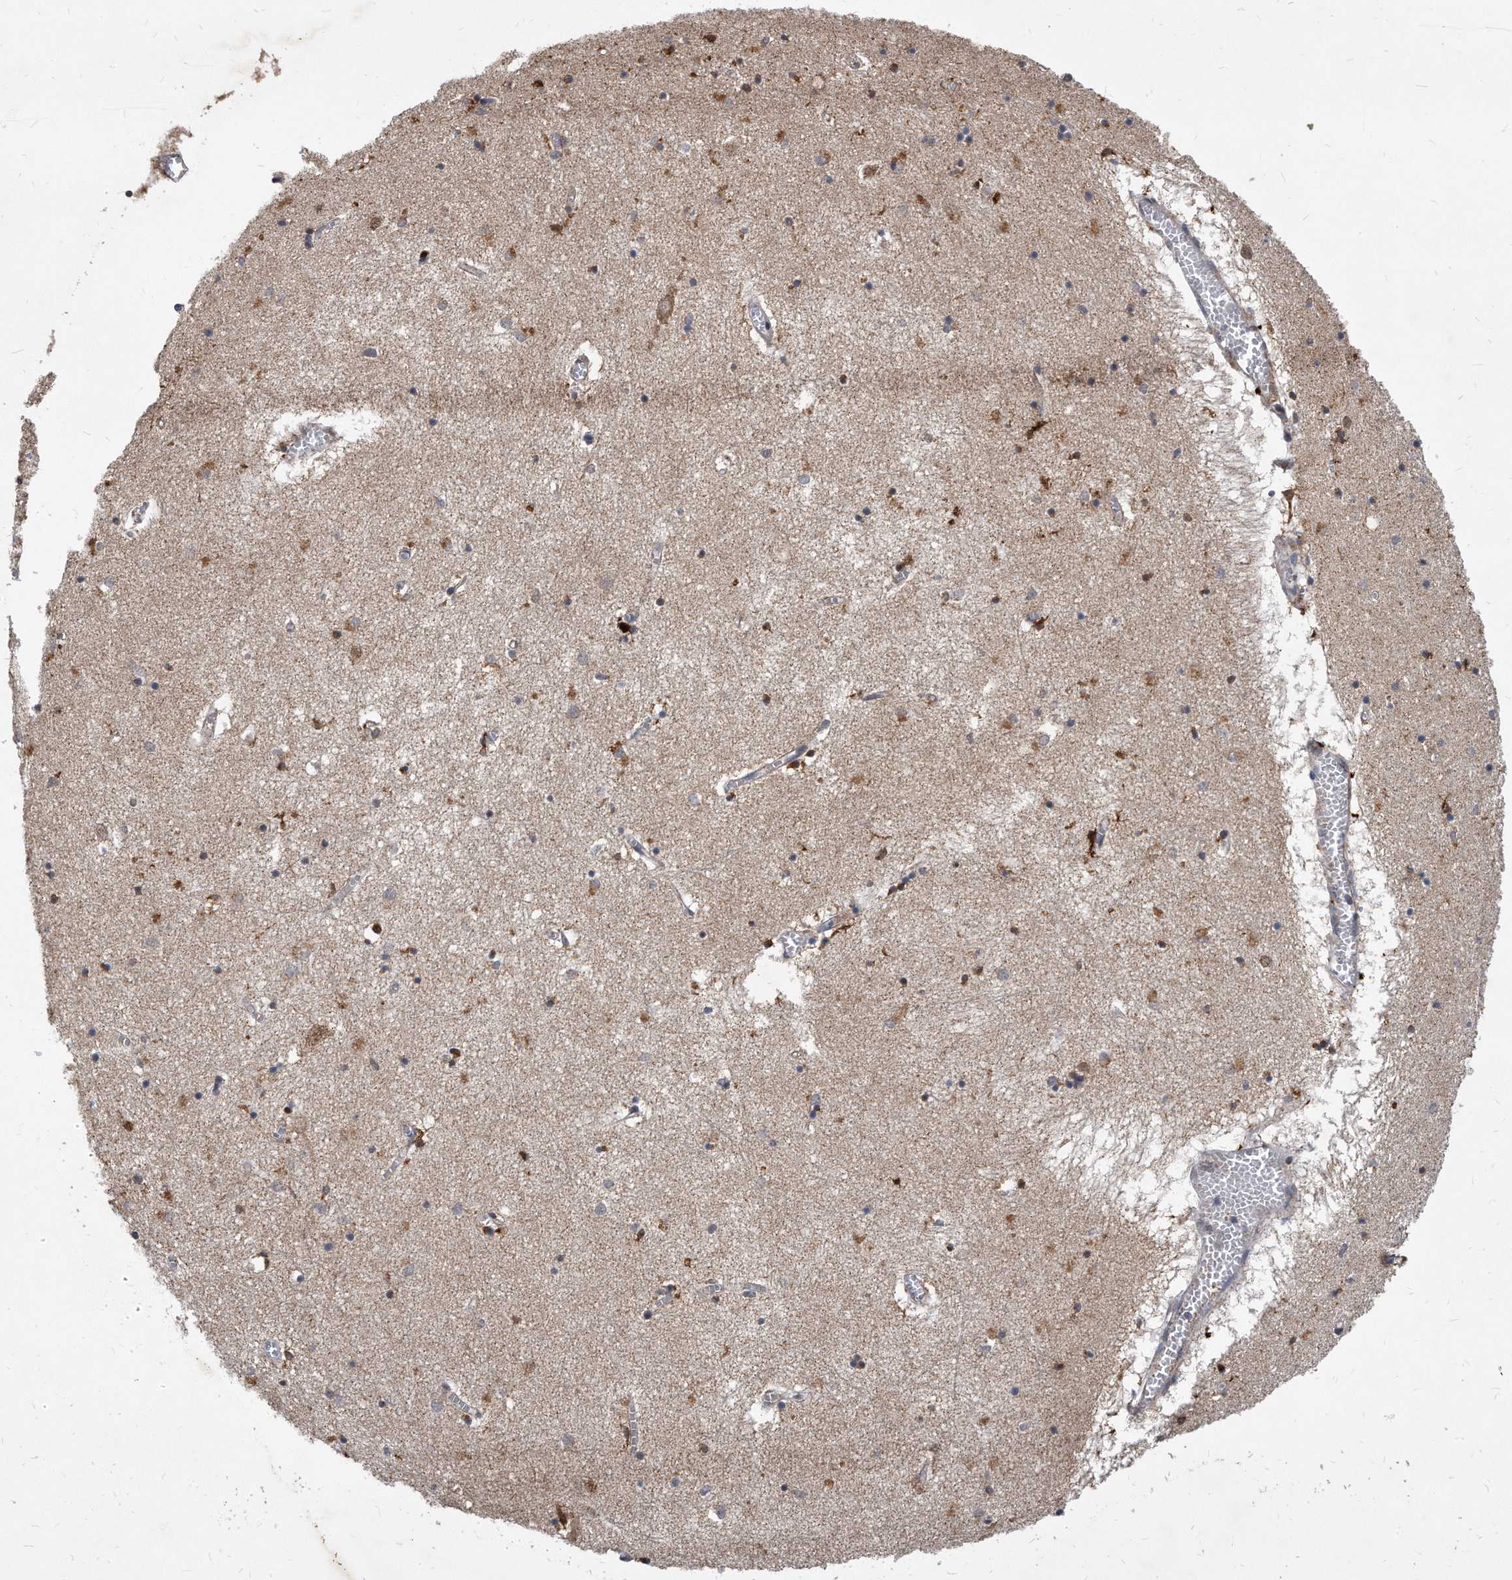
{"staining": {"intensity": "moderate", "quantity": "<25%", "location": "cytoplasmic/membranous,nuclear"}, "tissue": "hippocampus", "cell_type": "Glial cells", "image_type": "normal", "snomed": [{"axis": "morphology", "description": "Normal tissue, NOS"}, {"axis": "topography", "description": "Hippocampus"}], "caption": "The micrograph demonstrates immunohistochemical staining of benign hippocampus. There is moderate cytoplasmic/membranous,nuclear expression is appreciated in about <25% of glial cells. (Brightfield microscopy of DAB IHC at high magnification).", "gene": "SOBP", "patient": {"sex": "male", "age": 70}}